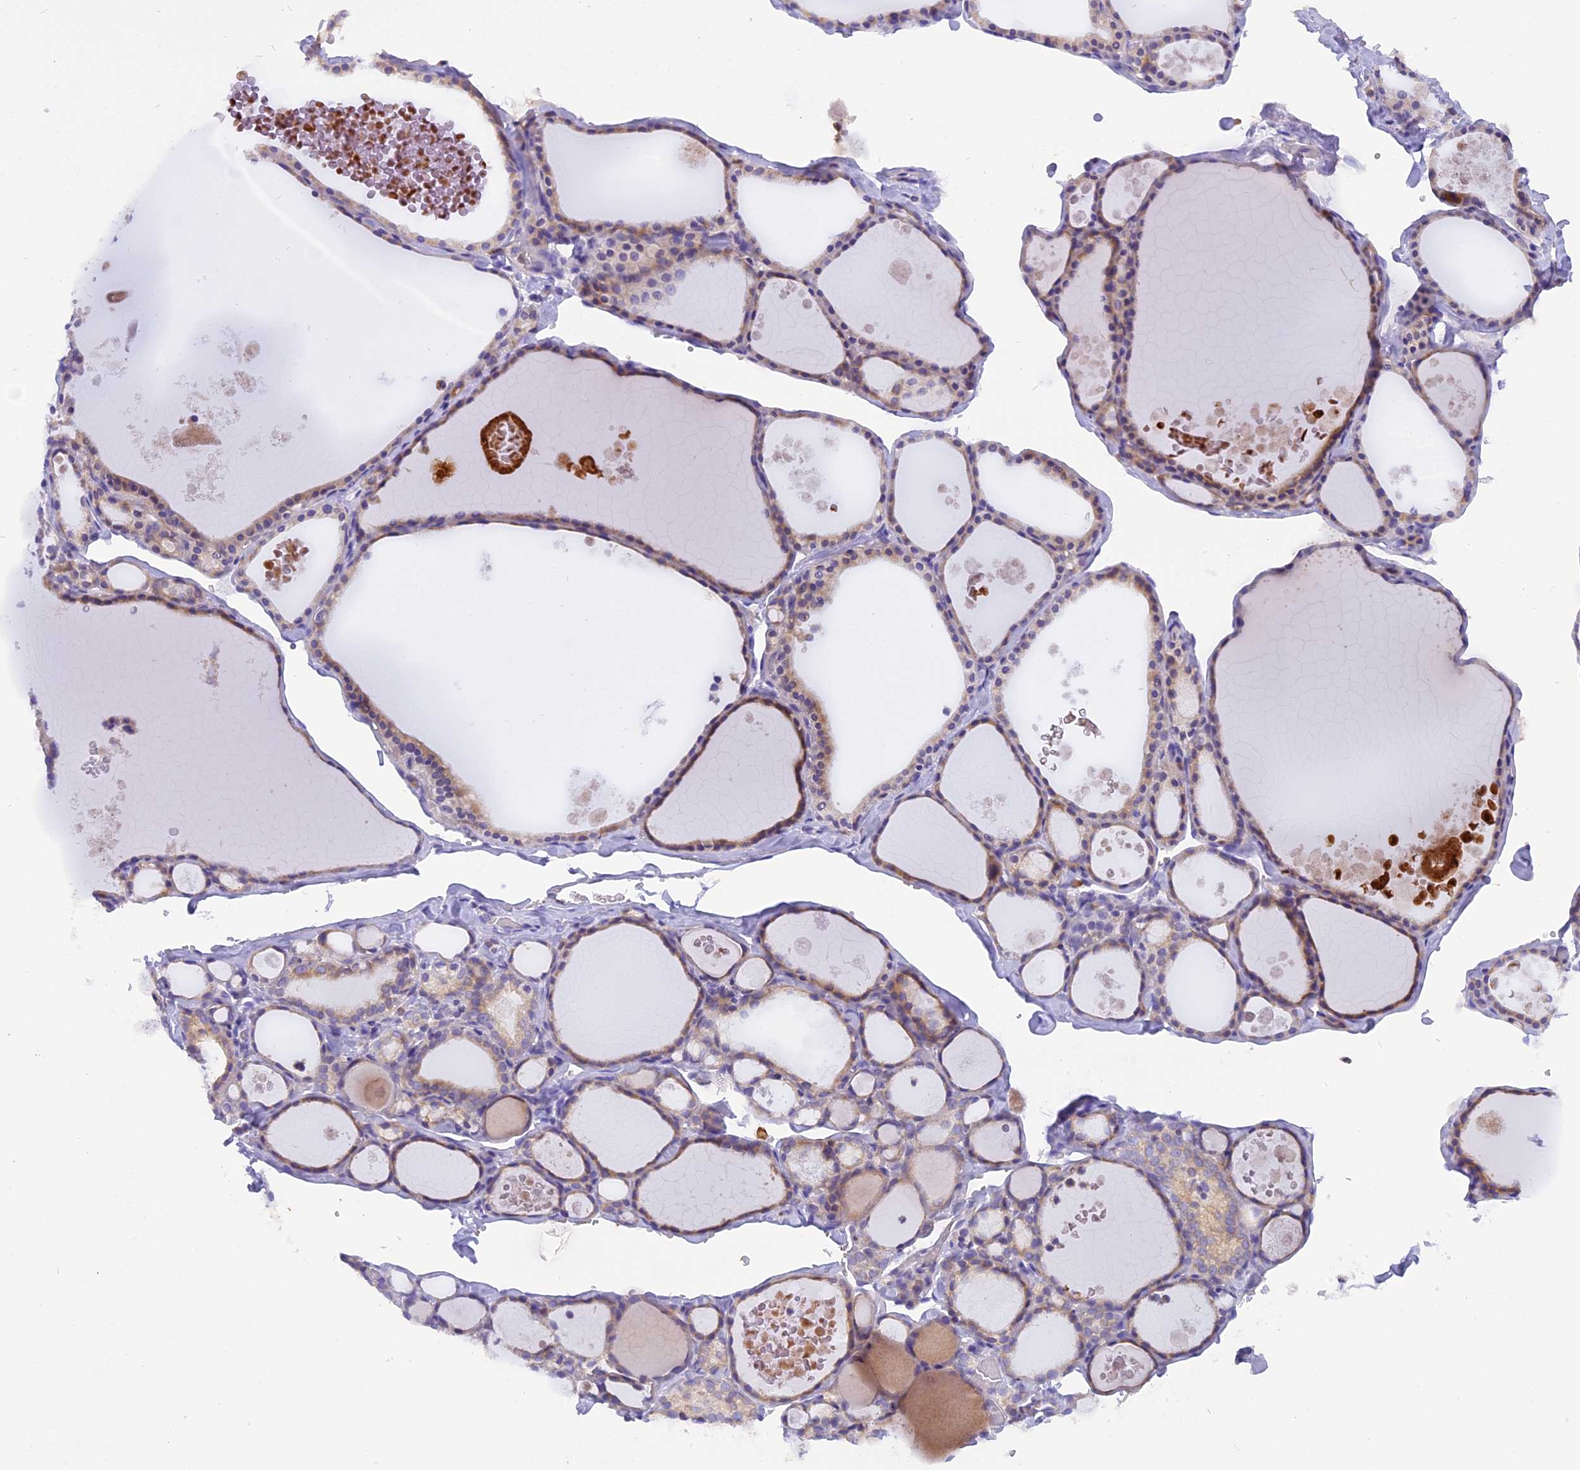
{"staining": {"intensity": "moderate", "quantity": "25%-75%", "location": "cytoplasmic/membranous"}, "tissue": "thyroid gland", "cell_type": "Glandular cells", "image_type": "normal", "snomed": [{"axis": "morphology", "description": "Normal tissue, NOS"}, {"axis": "topography", "description": "Thyroid gland"}], "caption": "This histopathology image displays normal thyroid gland stained with immunohistochemistry (IHC) to label a protein in brown. The cytoplasmic/membranous of glandular cells show moderate positivity for the protein. Nuclei are counter-stained blue.", "gene": "TRIM3", "patient": {"sex": "male", "age": 56}}